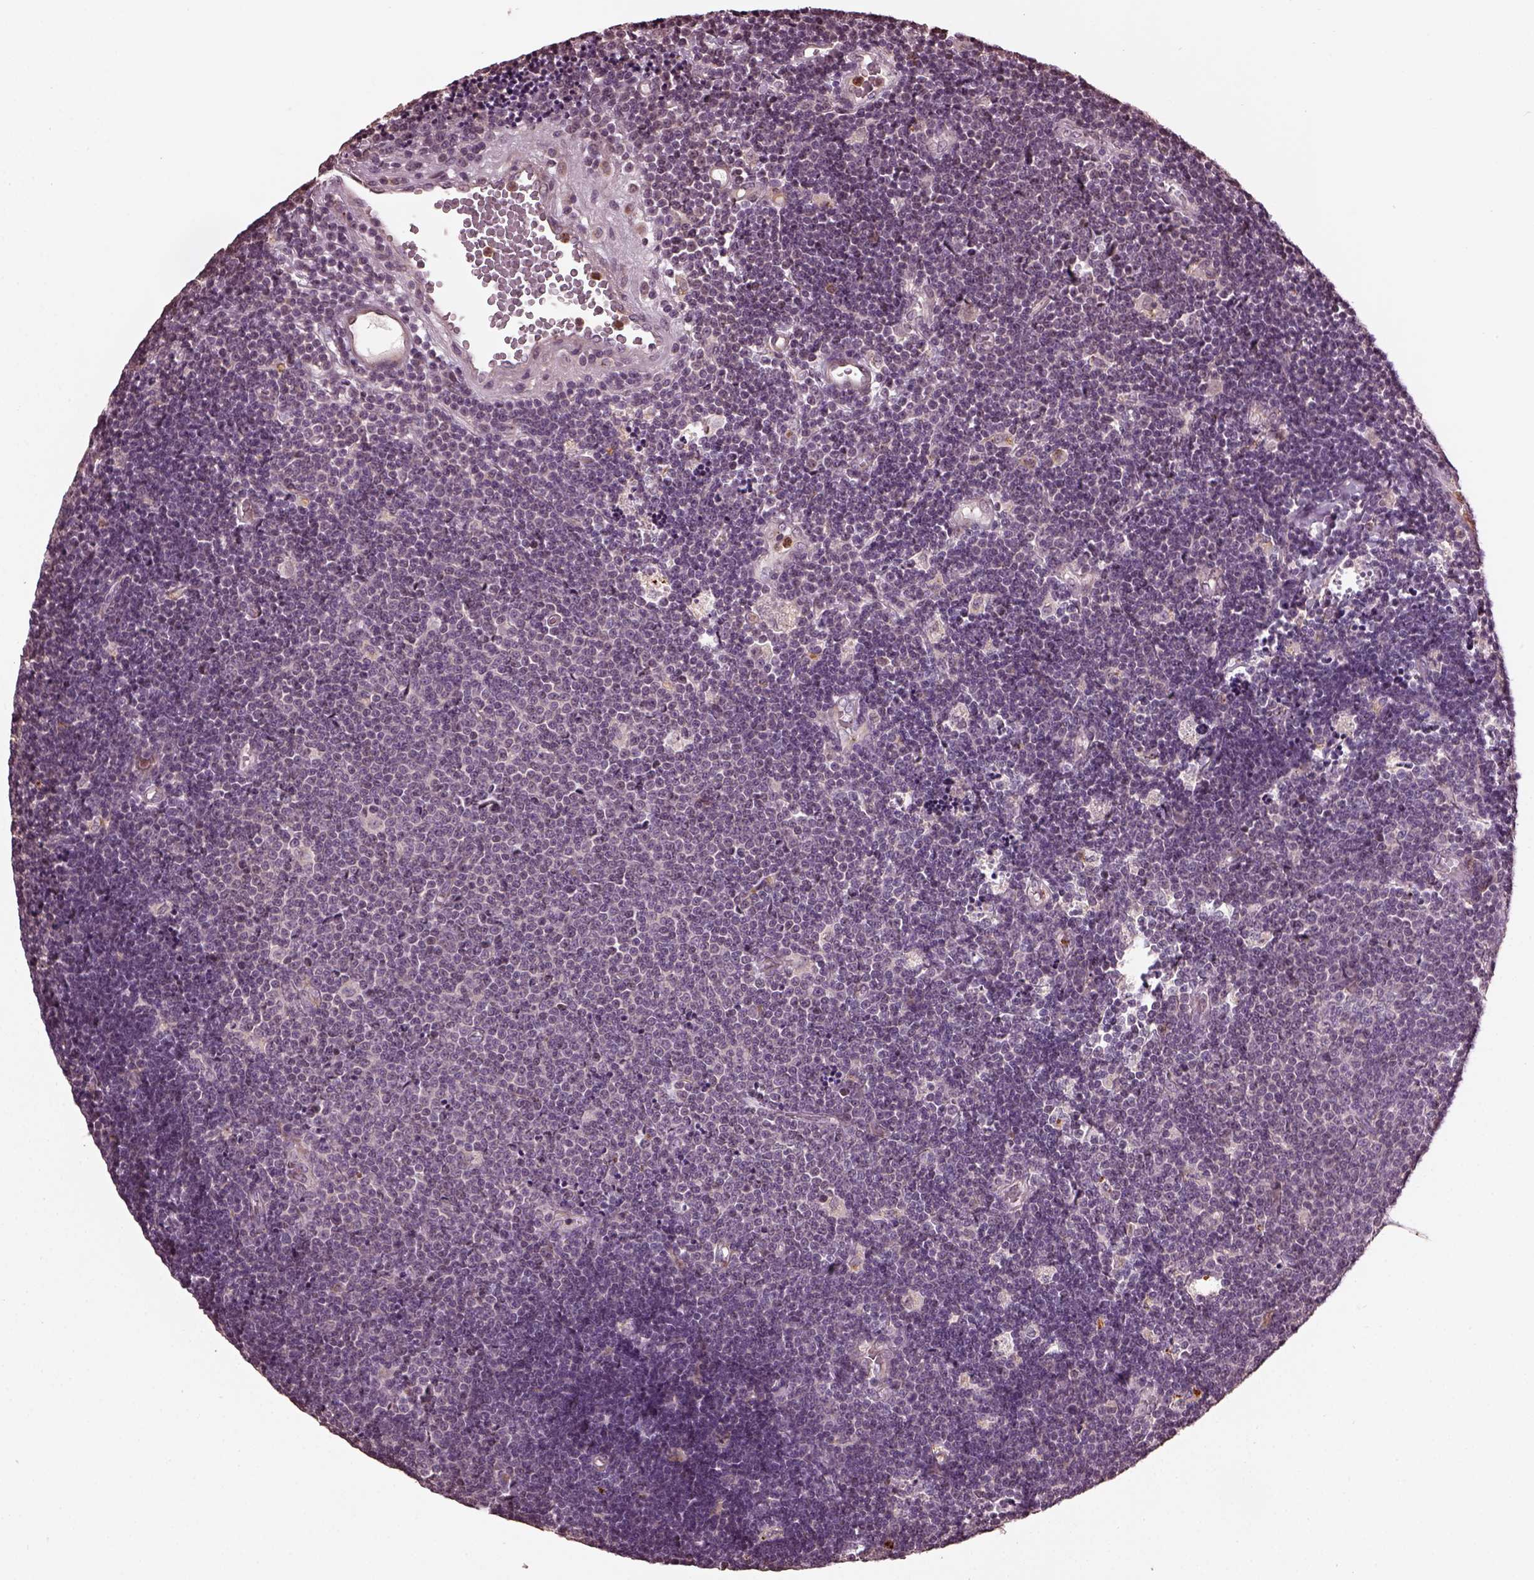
{"staining": {"intensity": "negative", "quantity": "none", "location": "none"}, "tissue": "lymphoma", "cell_type": "Tumor cells", "image_type": "cancer", "snomed": [{"axis": "morphology", "description": "Malignant lymphoma, non-Hodgkin's type, Low grade"}, {"axis": "topography", "description": "Brain"}], "caption": "Immunohistochemistry micrograph of human malignant lymphoma, non-Hodgkin's type (low-grade) stained for a protein (brown), which exhibits no expression in tumor cells.", "gene": "RUFY3", "patient": {"sex": "female", "age": 66}}